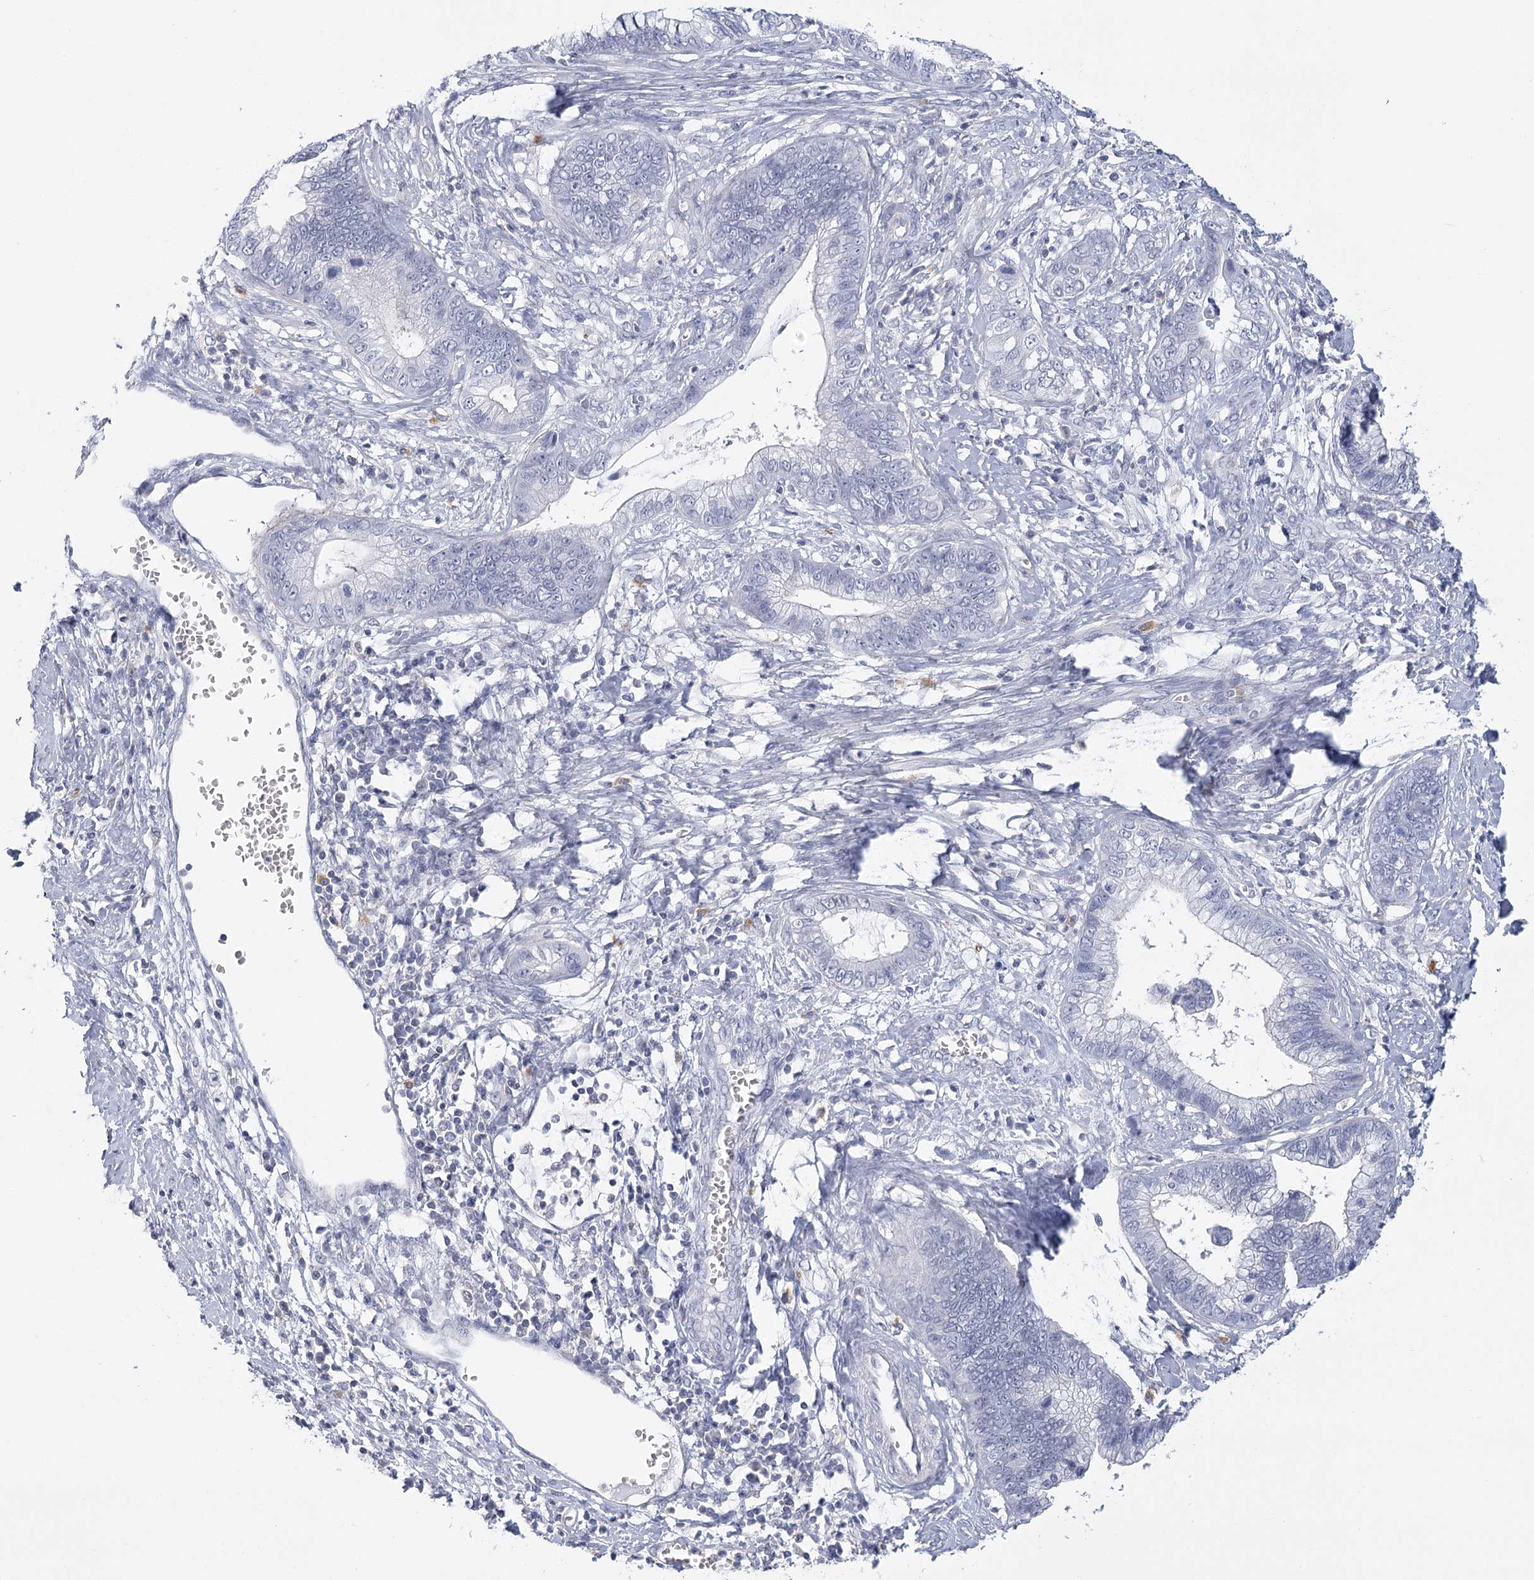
{"staining": {"intensity": "negative", "quantity": "none", "location": "none"}, "tissue": "cervical cancer", "cell_type": "Tumor cells", "image_type": "cancer", "snomed": [{"axis": "morphology", "description": "Adenocarcinoma, NOS"}, {"axis": "topography", "description": "Cervix"}], "caption": "Cervical cancer stained for a protein using immunohistochemistry displays no staining tumor cells.", "gene": "FAM76B", "patient": {"sex": "female", "age": 44}}